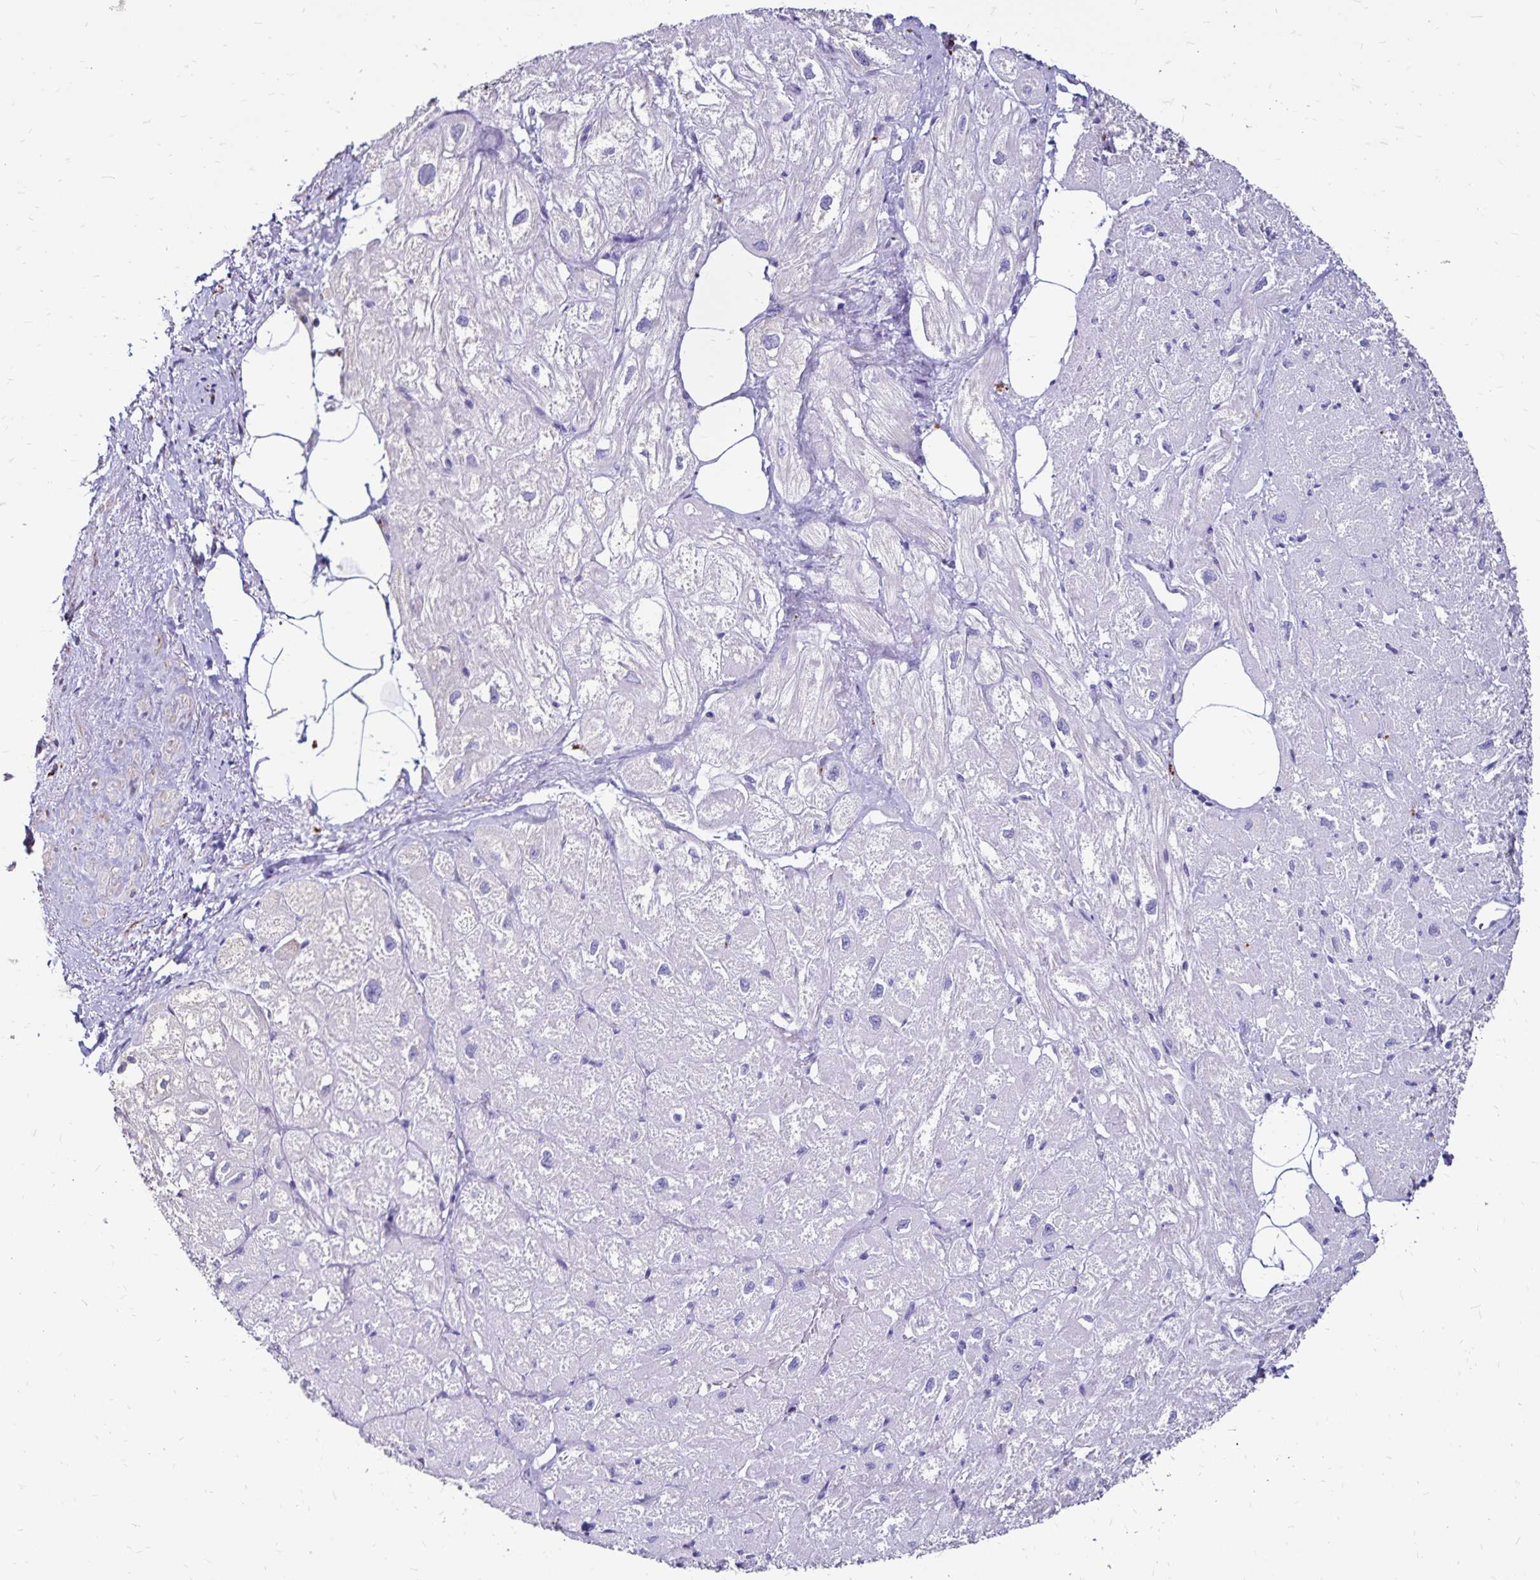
{"staining": {"intensity": "negative", "quantity": "none", "location": "none"}, "tissue": "heart muscle", "cell_type": "Cardiomyocytes", "image_type": "normal", "snomed": [{"axis": "morphology", "description": "Normal tissue, NOS"}, {"axis": "topography", "description": "Heart"}], "caption": "Heart muscle stained for a protein using immunohistochemistry (IHC) displays no staining cardiomyocytes.", "gene": "EVPL", "patient": {"sex": "female", "age": 62}}